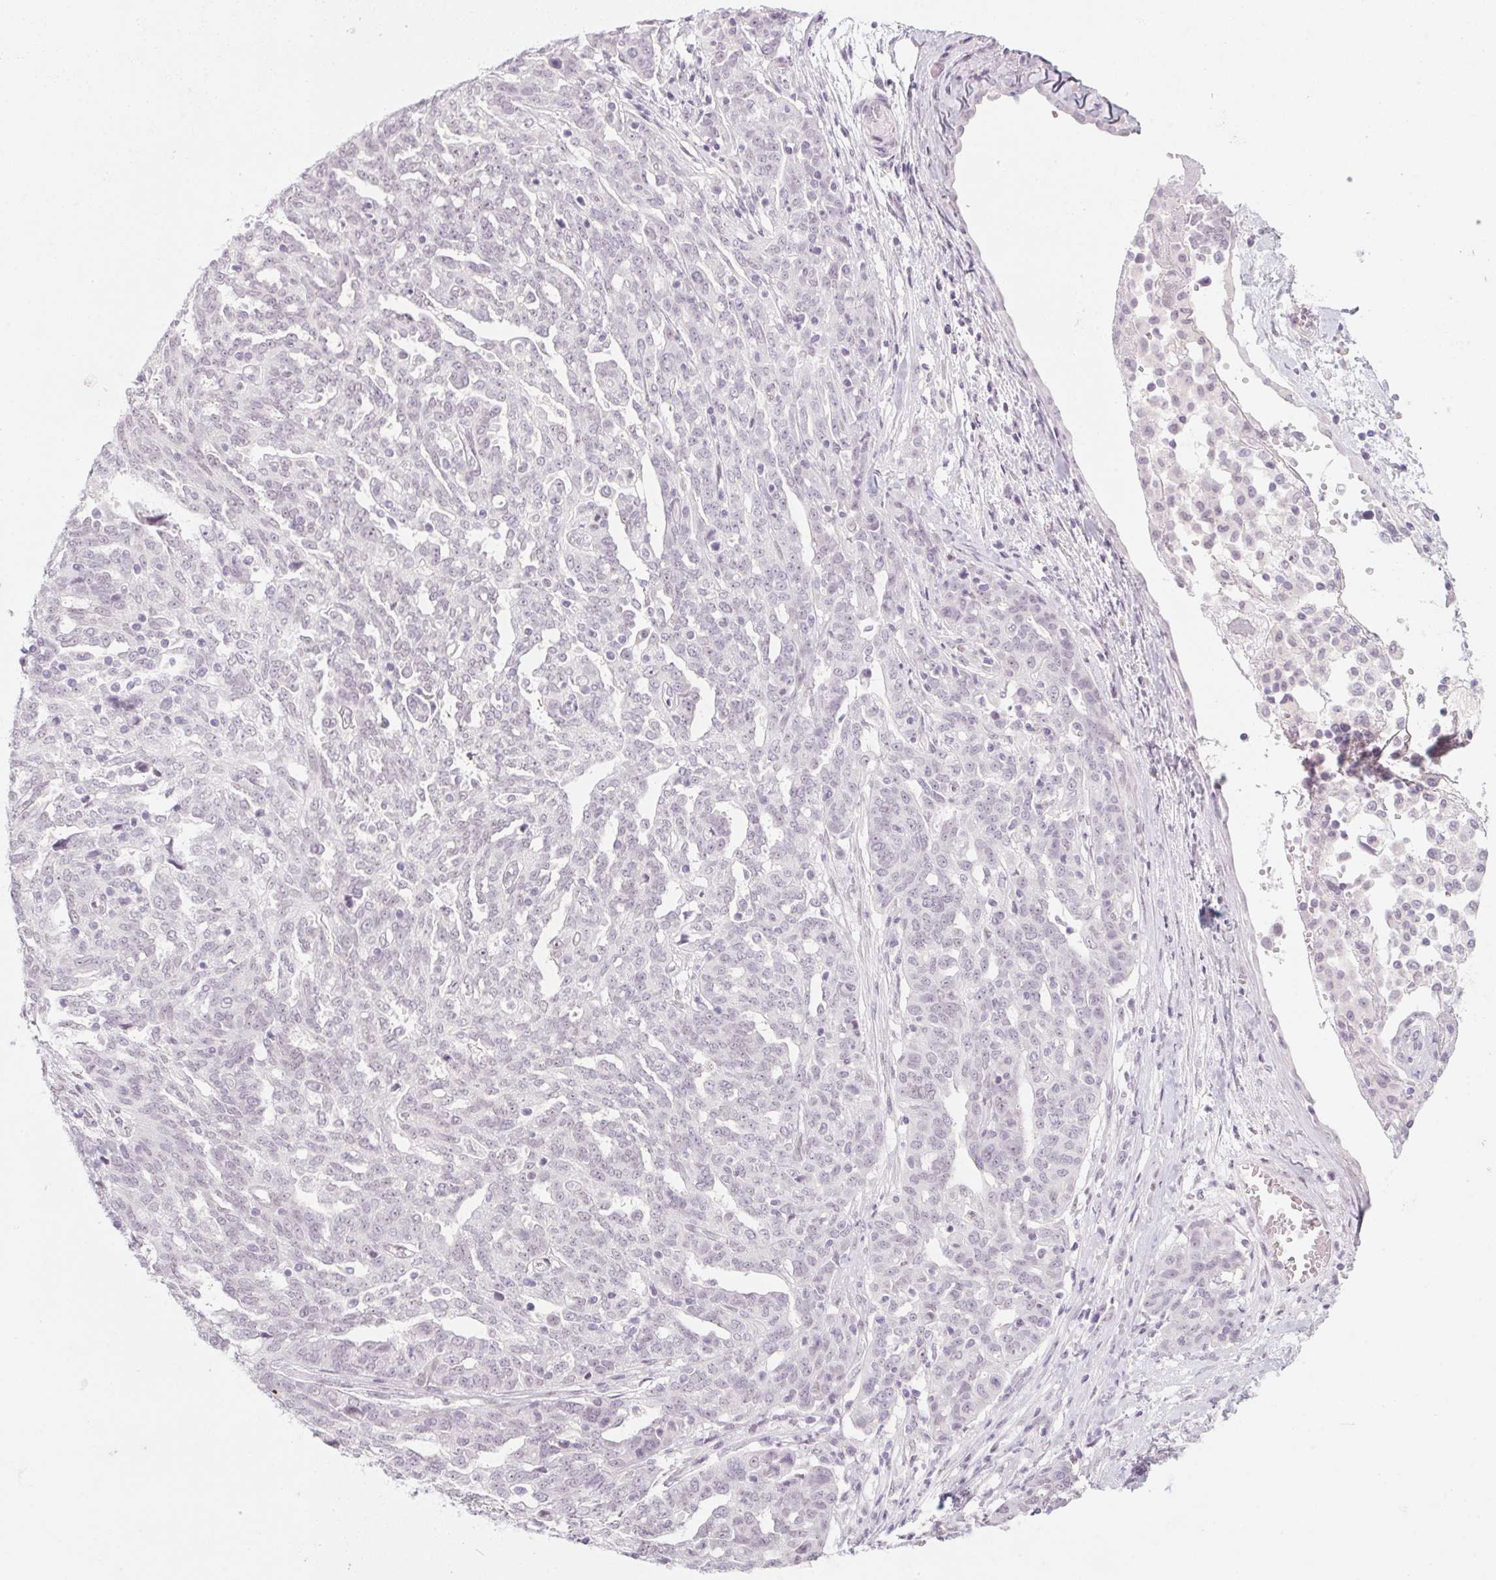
{"staining": {"intensity": "negative", "quantity": "none", "location": "none"}, "tissue": "ovarian cancer", "cell_type": "Tumor cells", "image_type": "cancer", "snomed": [{"axis": "morphology", "description": "Cystadenocarcinoma, serous, NOS"}, {"axis": "topography", "description": "Ovary"}], "caption": "The immunohistochemistry (IHC) photomicrograph has no significant expression in tumor cells of serous cystadenocarcinoma (ovarian) tissue. (Stains: DAB immunohistochemistry (IHC) with hematoxylin counter stain, Microscopy: brightfield microscopy at high magnification).", "gene": "KCNQ2", "patient": {"sex": "female", "age": 67}}